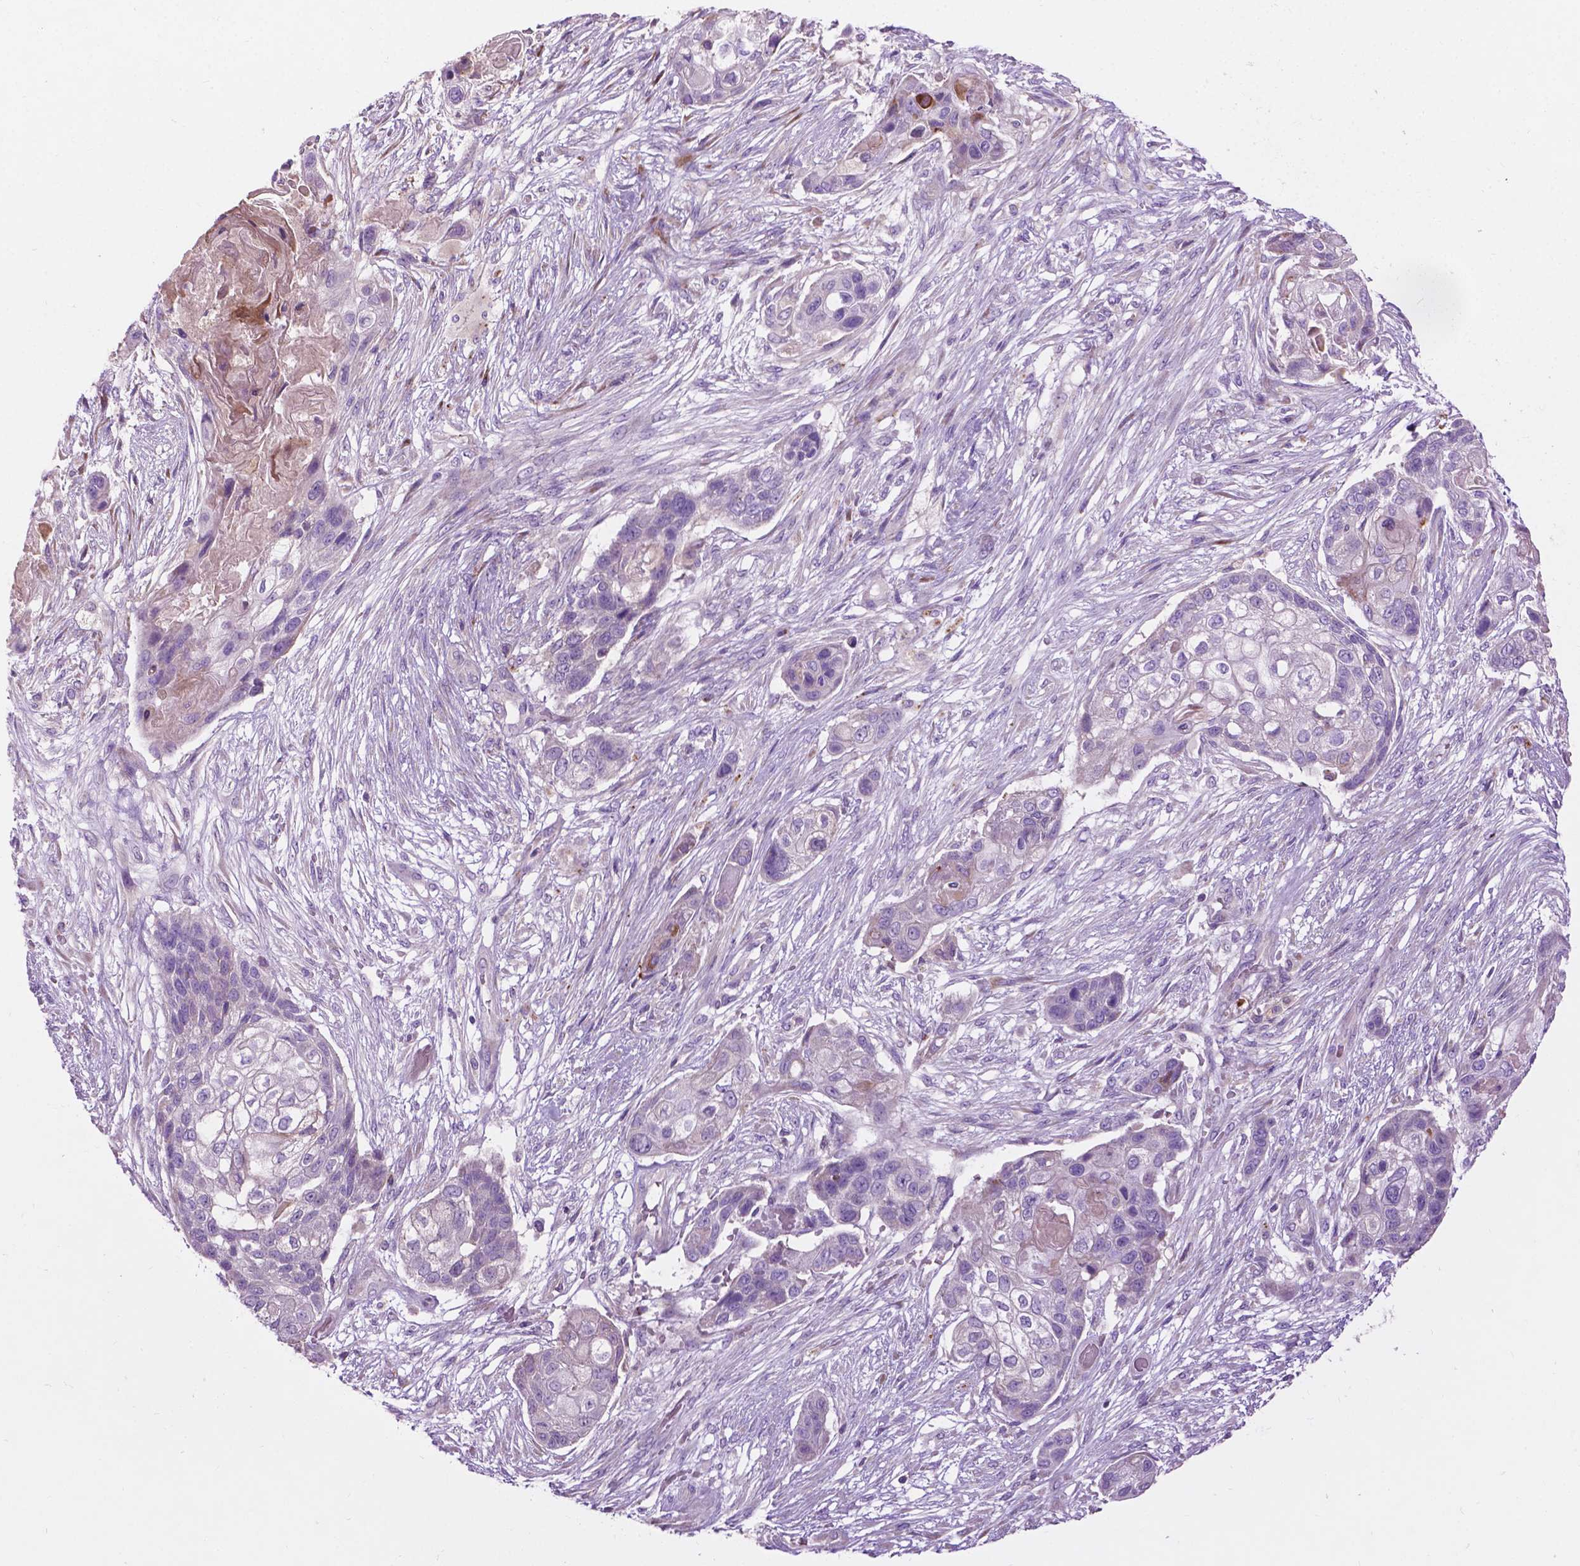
{"staining": {"intensity": "negative", "quantity": "none", "location": "none"}, "tissue": "lung cancer", "cell_type": "Tumor cells", "image_type": "cancer", "snomed": [{"axis": "morphology", "description": "Squamous cell carcinoma, NOS"}, {"axis": "topography", "description": "Lung"}], "caption": "An immunohistochemistry micrograph of lung squamous cell carcinoma is shown. There is no staining in tumor cells of lung squamous cell carcinoma.", "gene": "NOXO1", "patient": {"sex": "male", "age": 69}}